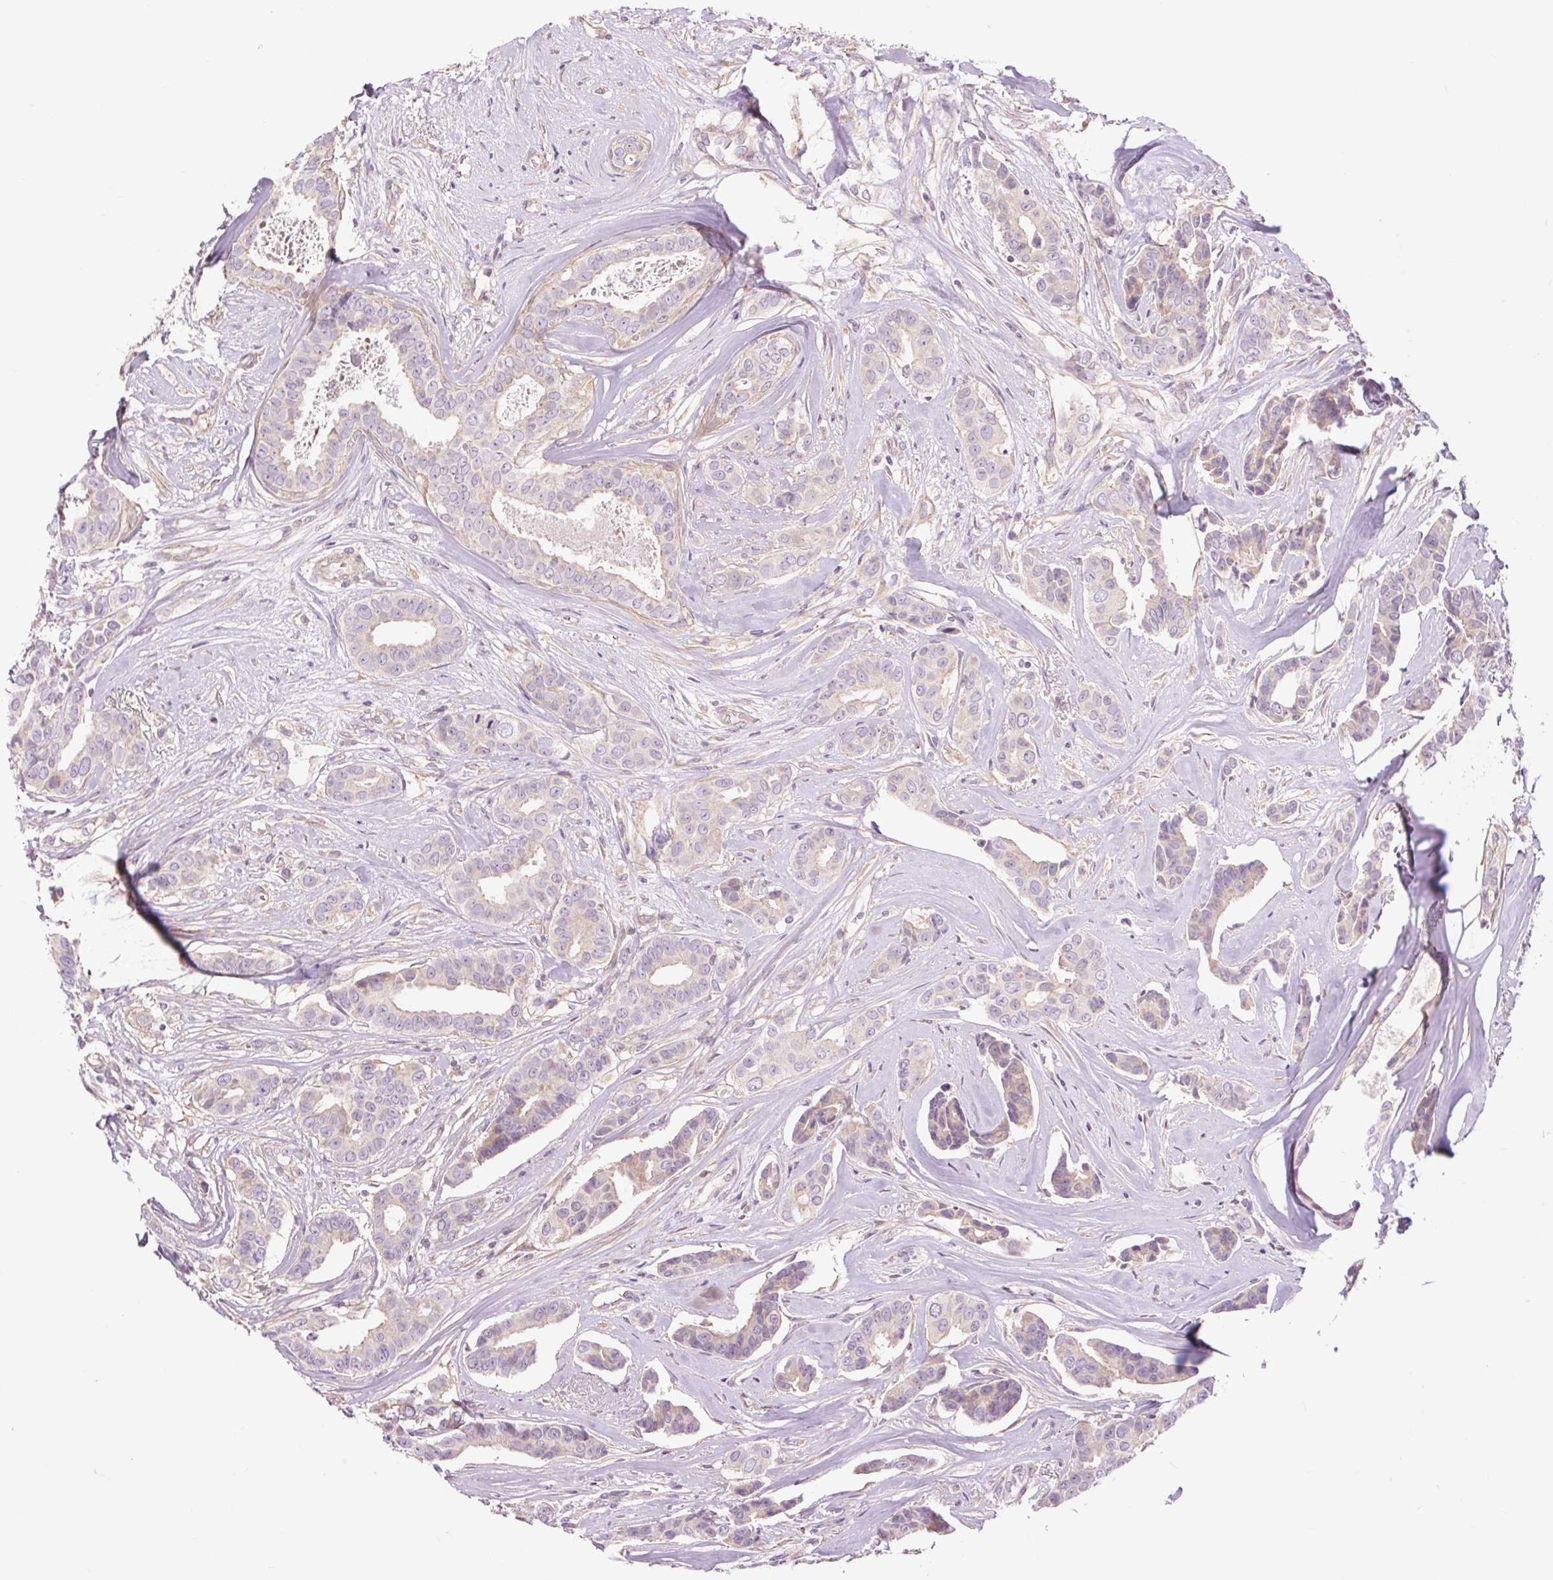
{"staining": {"intensity": "weak", "quantity": "<25%", "location": "cytoplasmic/membranous"}, "tissue": "breast cancer", "cell_type": "Tumor cells", "image_type": "cancer", "snomed": [{"axis": "morphology", "description": "Duct carcinoma"}, {"axis": "topography", "description": "Breast"}], "caption": "A photomicrograph of human breast cancer (invasive ductal carcinoma) is negative for staining in tumor cells. (DAB (3,3'-diaminobenzidine) immunohistochemistry visualized using brightfield microscopy, high magnification).", "gene": "CTNNA3", "patient": {"sex": "female", "age": 45}}